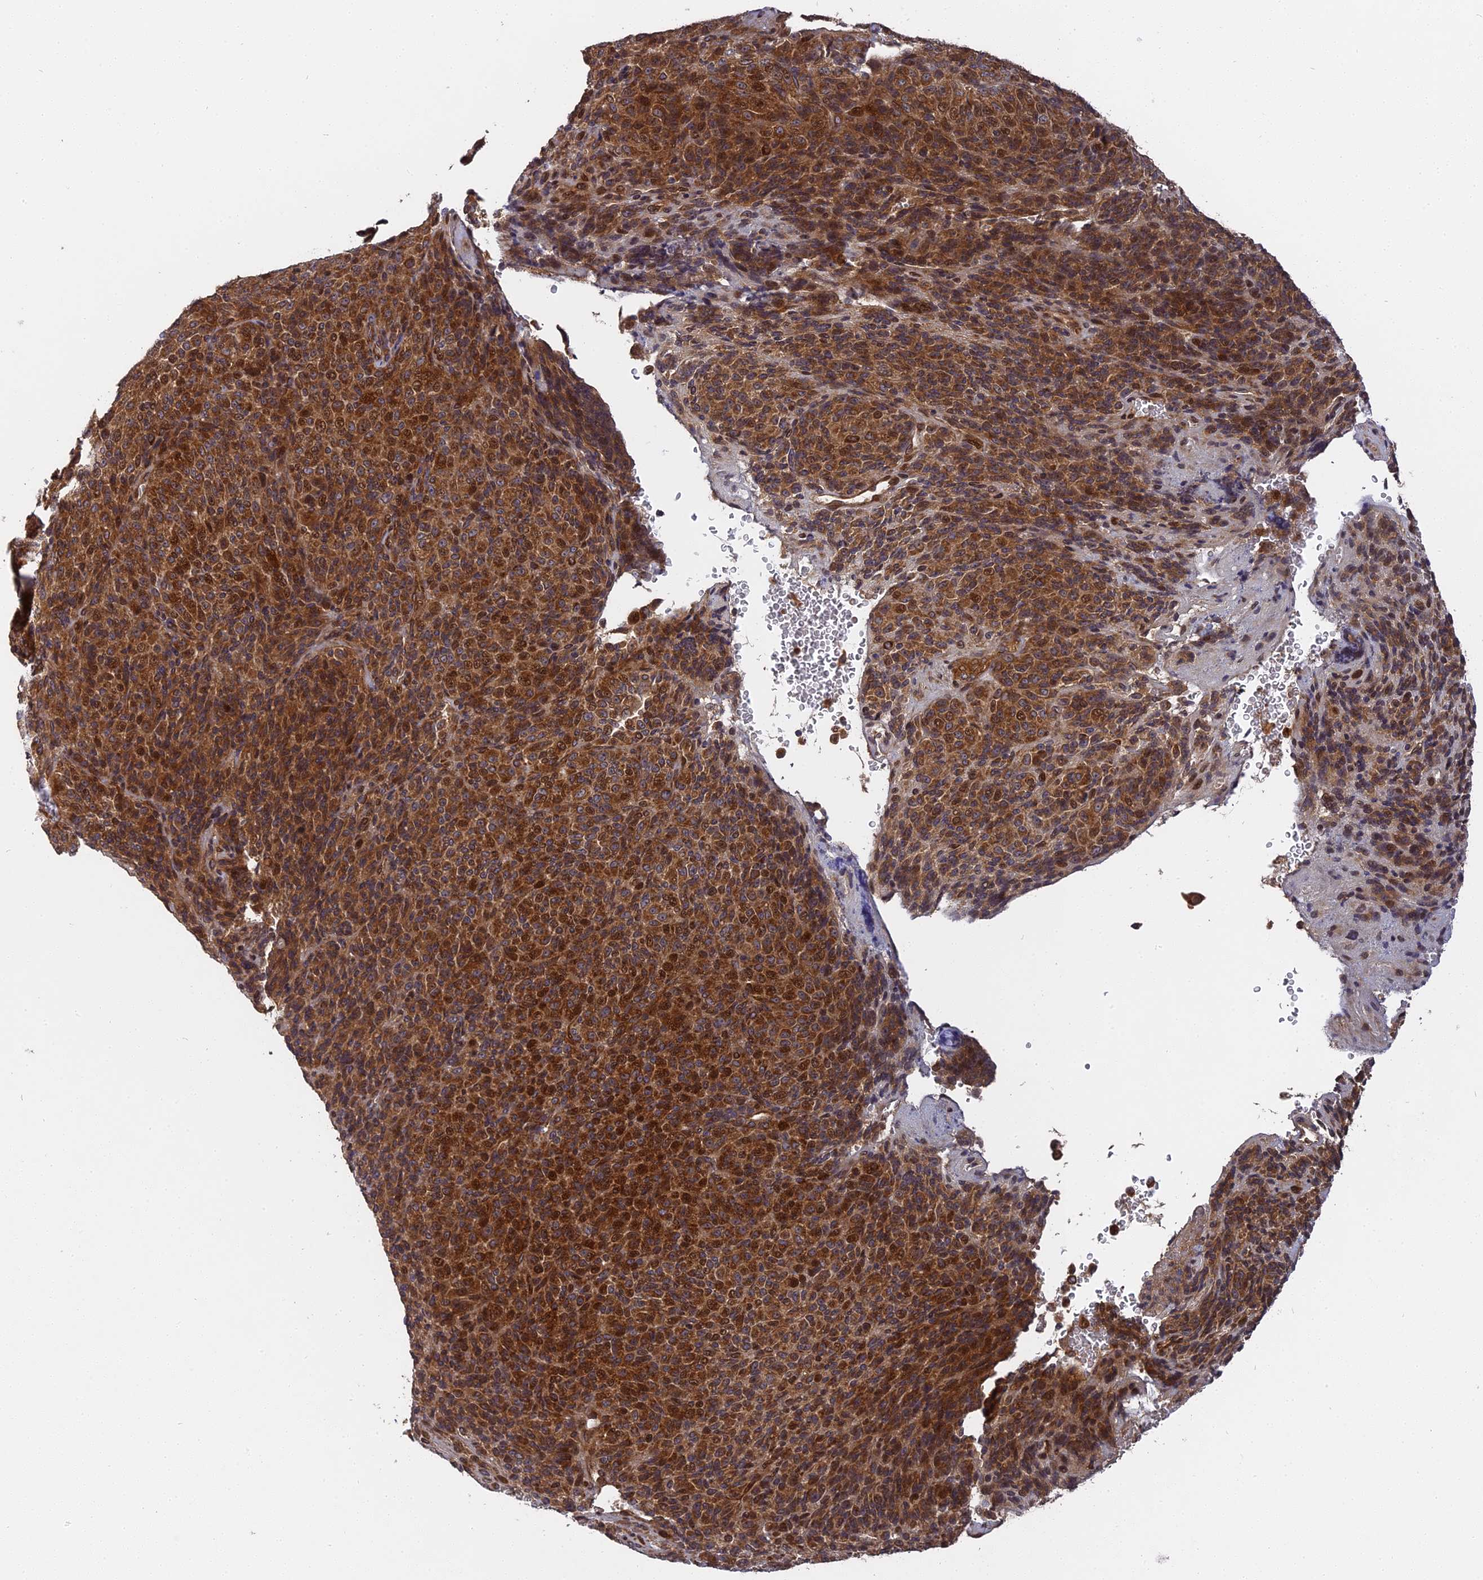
{"staining": {"intensity": "strong", "quantity": ">75%", "location": "cytoplasmic/membranous"}, "tissue": "melanoma", "cell_type": "Tumor cells", "image_type": "cancer", "snomed": [{"axis": "morphology", "description": "Malignant melanoma, Metastatic site"}, {"axis": "topography", "description": "Brain"}], "caption": "IHC histopathology image of human melanoma stained for a protein (brown), which reveals high levels of strong cytoplasmic/membranous expression in about >75% of tumor cells.", "gene": "TMUB2", "patient": {"sex": "female", "age": 56}}